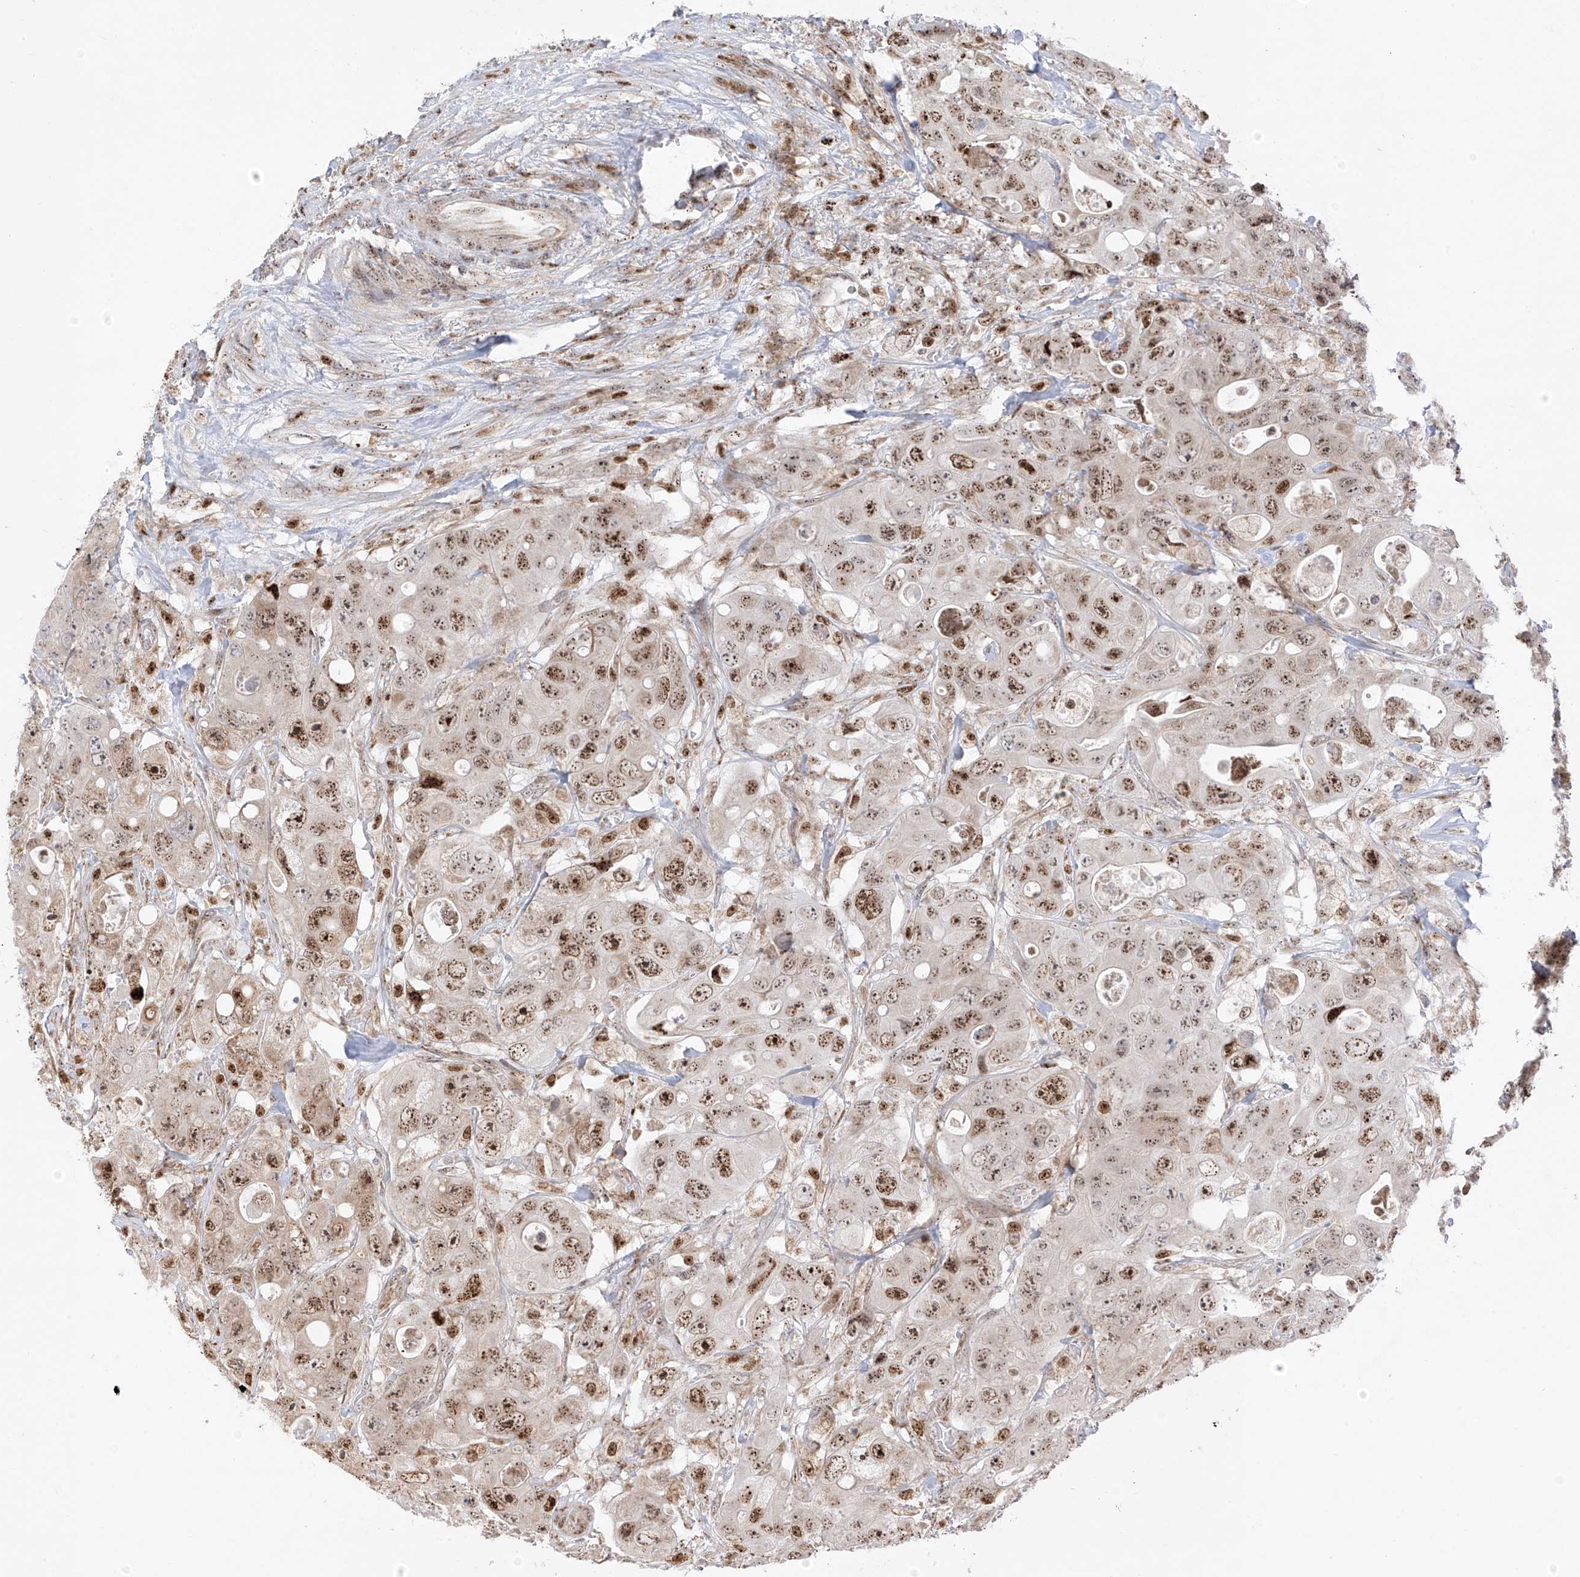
{"staining": {"intensity": "moderate", "quantity": ">75%", "location": "nuclear"}, "tissue": "colorectal cancer", "cell_type": "Tumor cells", "image_type": "cancer", "snomed": [{"axis": "morphology", "description": "Adenocarcinoma, NOS"}, {"axis": "topography", "description": "Colon"}], "caption": "Adenocarcinoma (colorectal) was stained to show a protein in brown. There is medium levels of moderate nuclear expression in about >75% of tumor cells.", "gene": "ZBTB8A", "patient": {"sex": "female", "age": 46}}